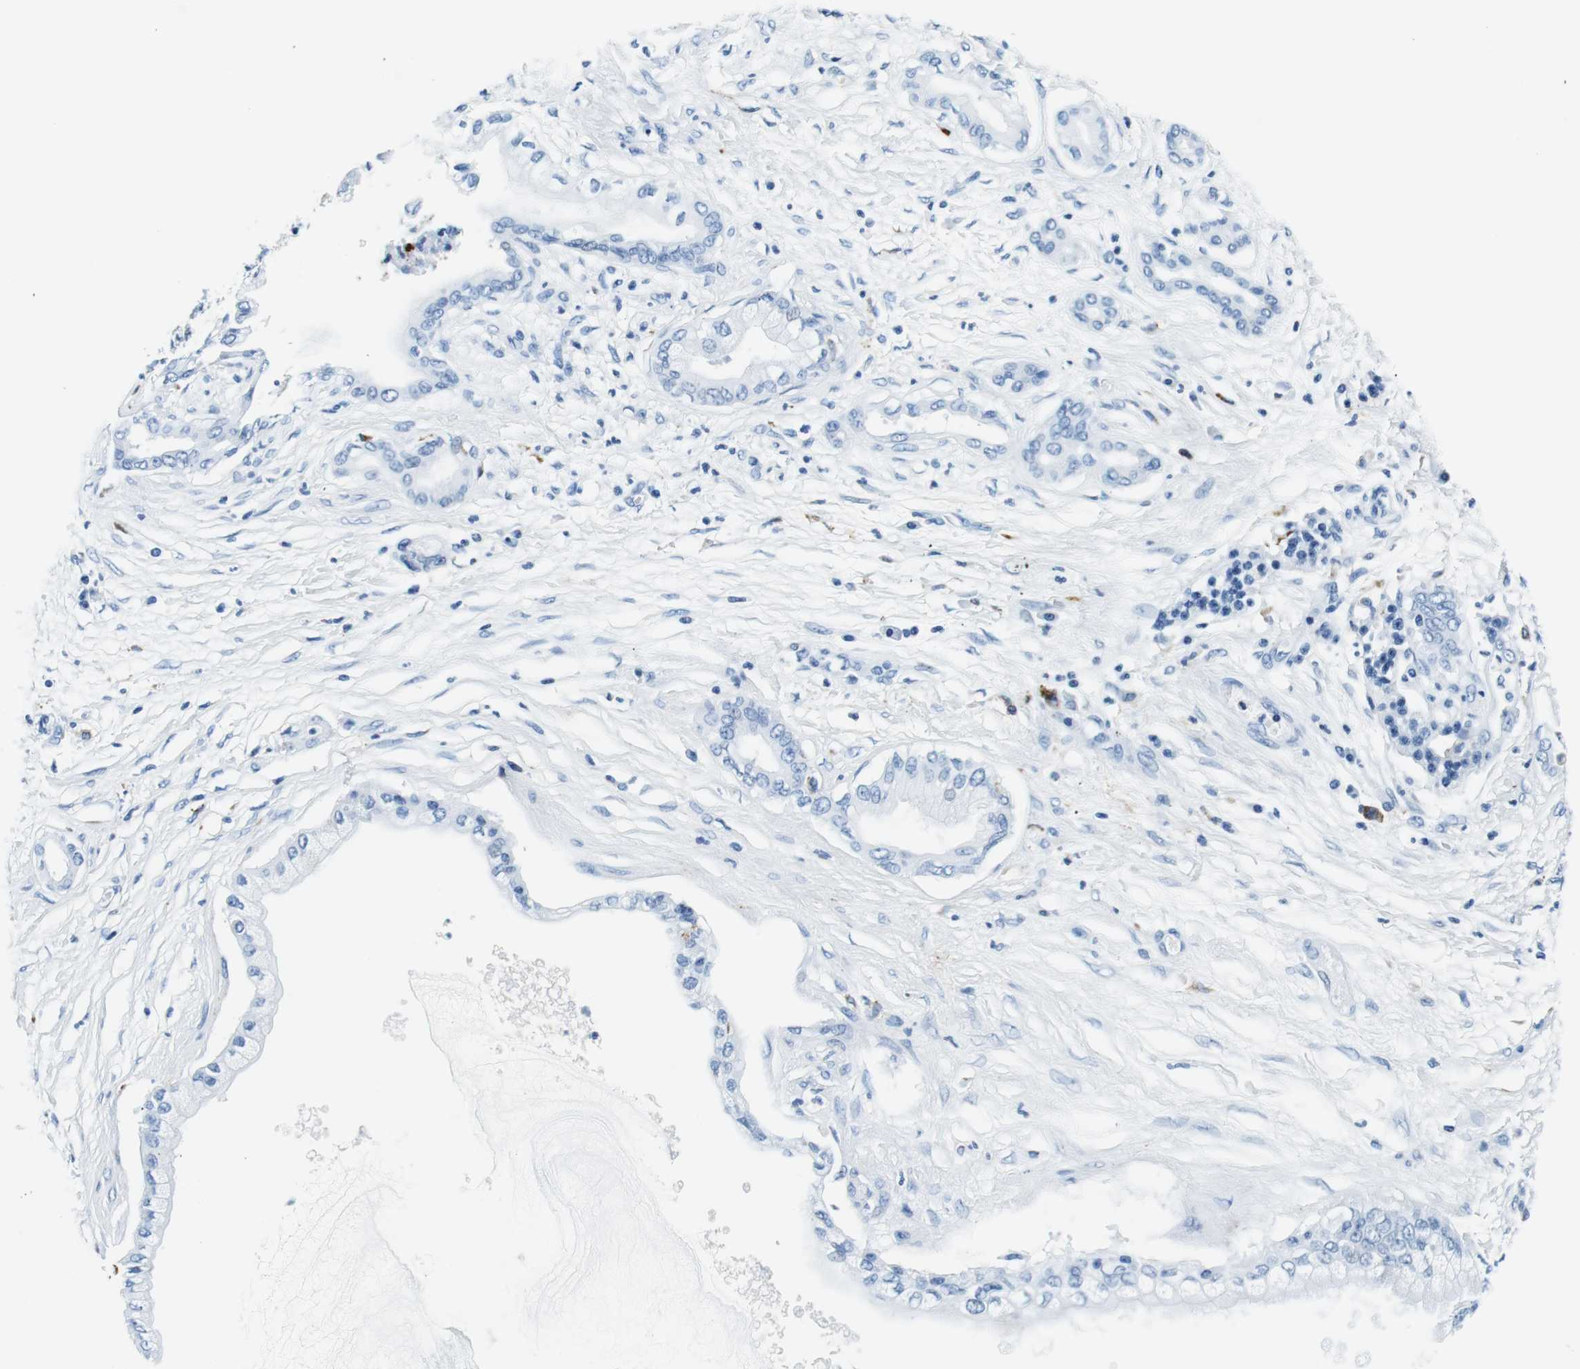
{"staining": {"intensity": "negative", "quantity": "none", "location": "none"}, "tissue": "pancreatic cancer", "cell_type": "Tumor cells", "image_type": "cancer", "snomed": [{"axis": "morphology", "description": "Adenocarcinoma, NOS"}, {"axis": "topography", "description": "Pancreas"}], "caption": "High magnification brightfield microscopy of adenocarcinoma (pancreatic) stained with DAB (brown) and counterstained with hematoxylin (blue): tumor cells show no significant staining.", "gene": "HLA-DRB1", "patient": {"sex": "male", "age": 56}}